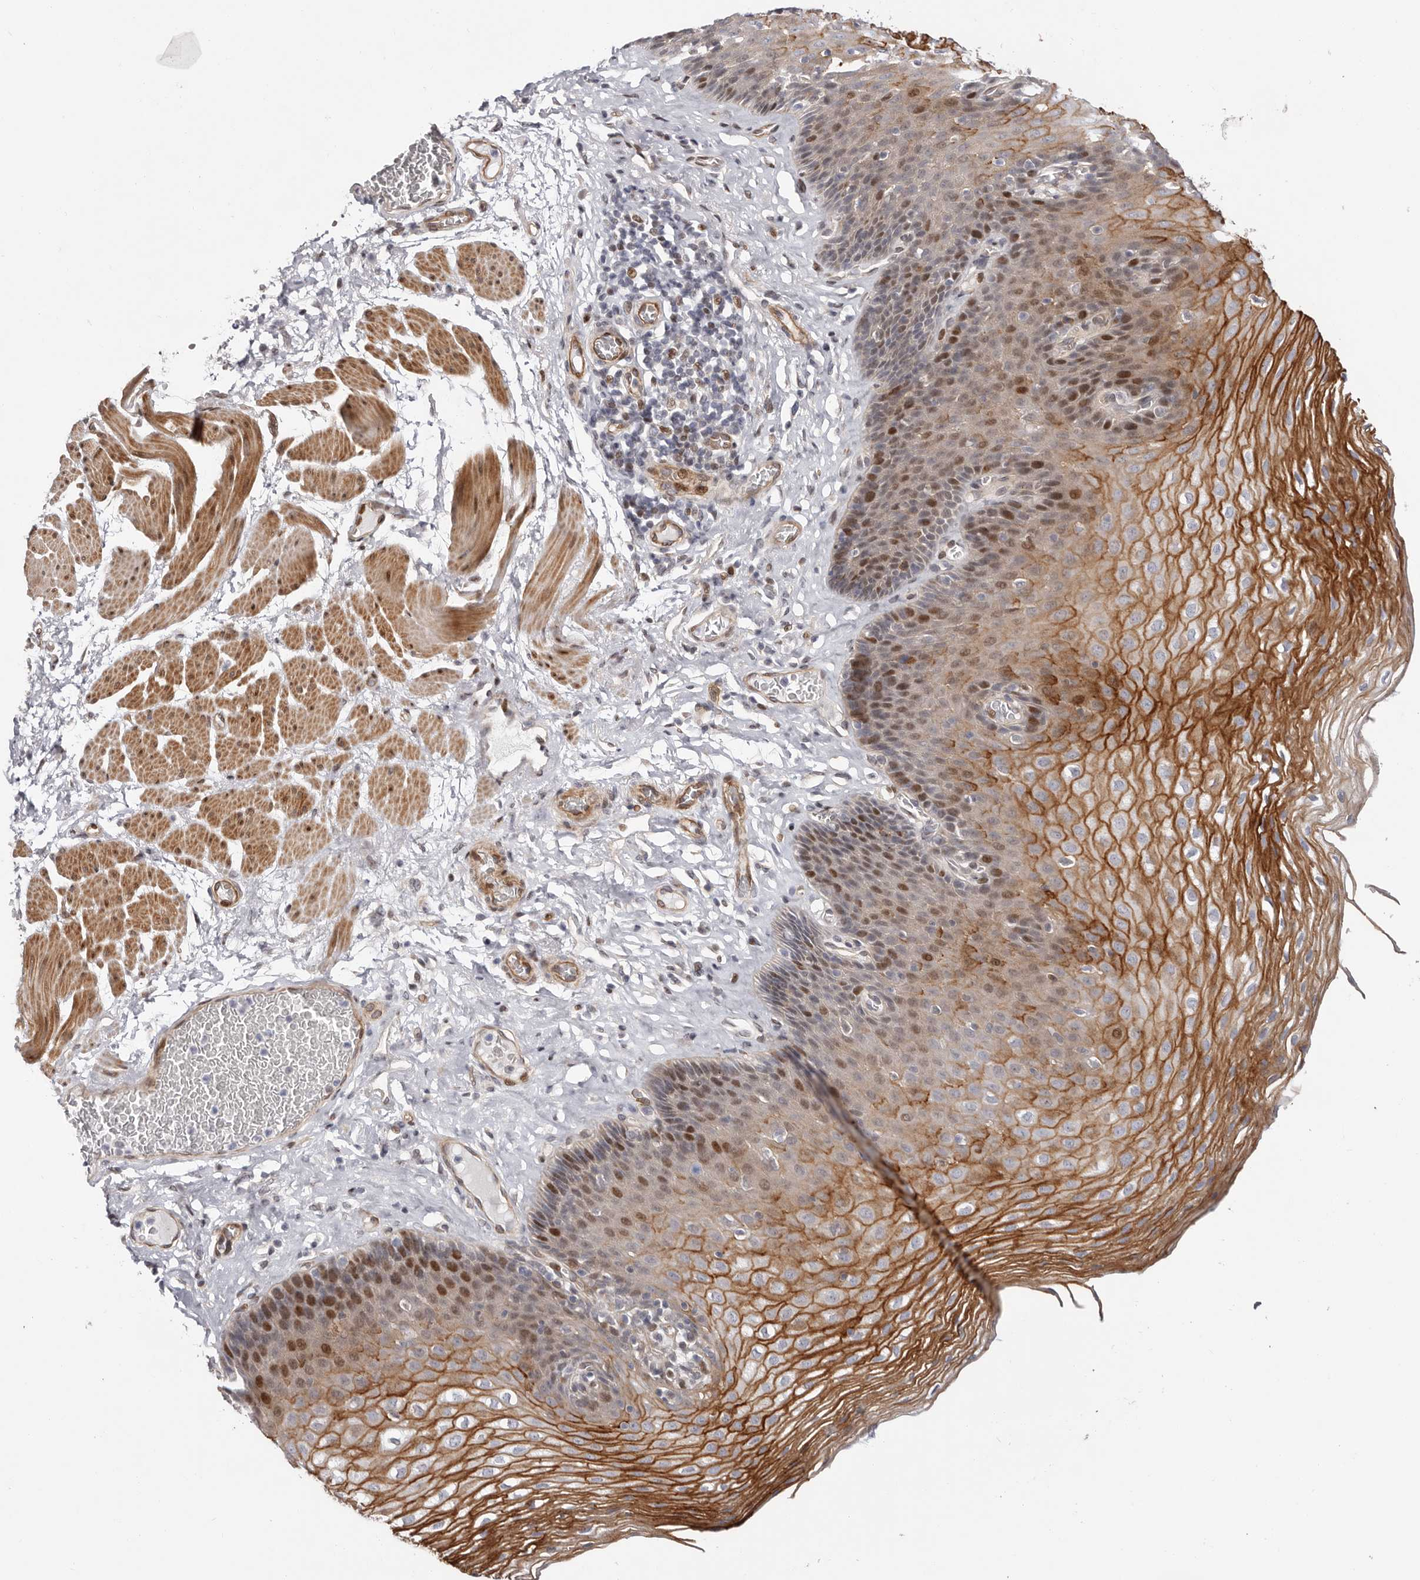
{"staining": {"intensity": "strong", "quantity": "25%-75%", "location": "cytoplasmic/membranous,nuclear"}, "tissue": "esophagus", "cell_type": "Squamous epithelial cells", "image_type": "normal", "snomed": [{"axis": "morphology", "description": "Normal tissue, NOS"}, {"axis": "topography", "description": "Esophagus"}], "caption": "Unremarkable esophagus exhibits strong cytoplasmic/membranous,nuclear staining in about 25%-75% of squamous epithelial cells.", "gene": "EPHX3", "patient": {"sex": "female", "age": 66}}